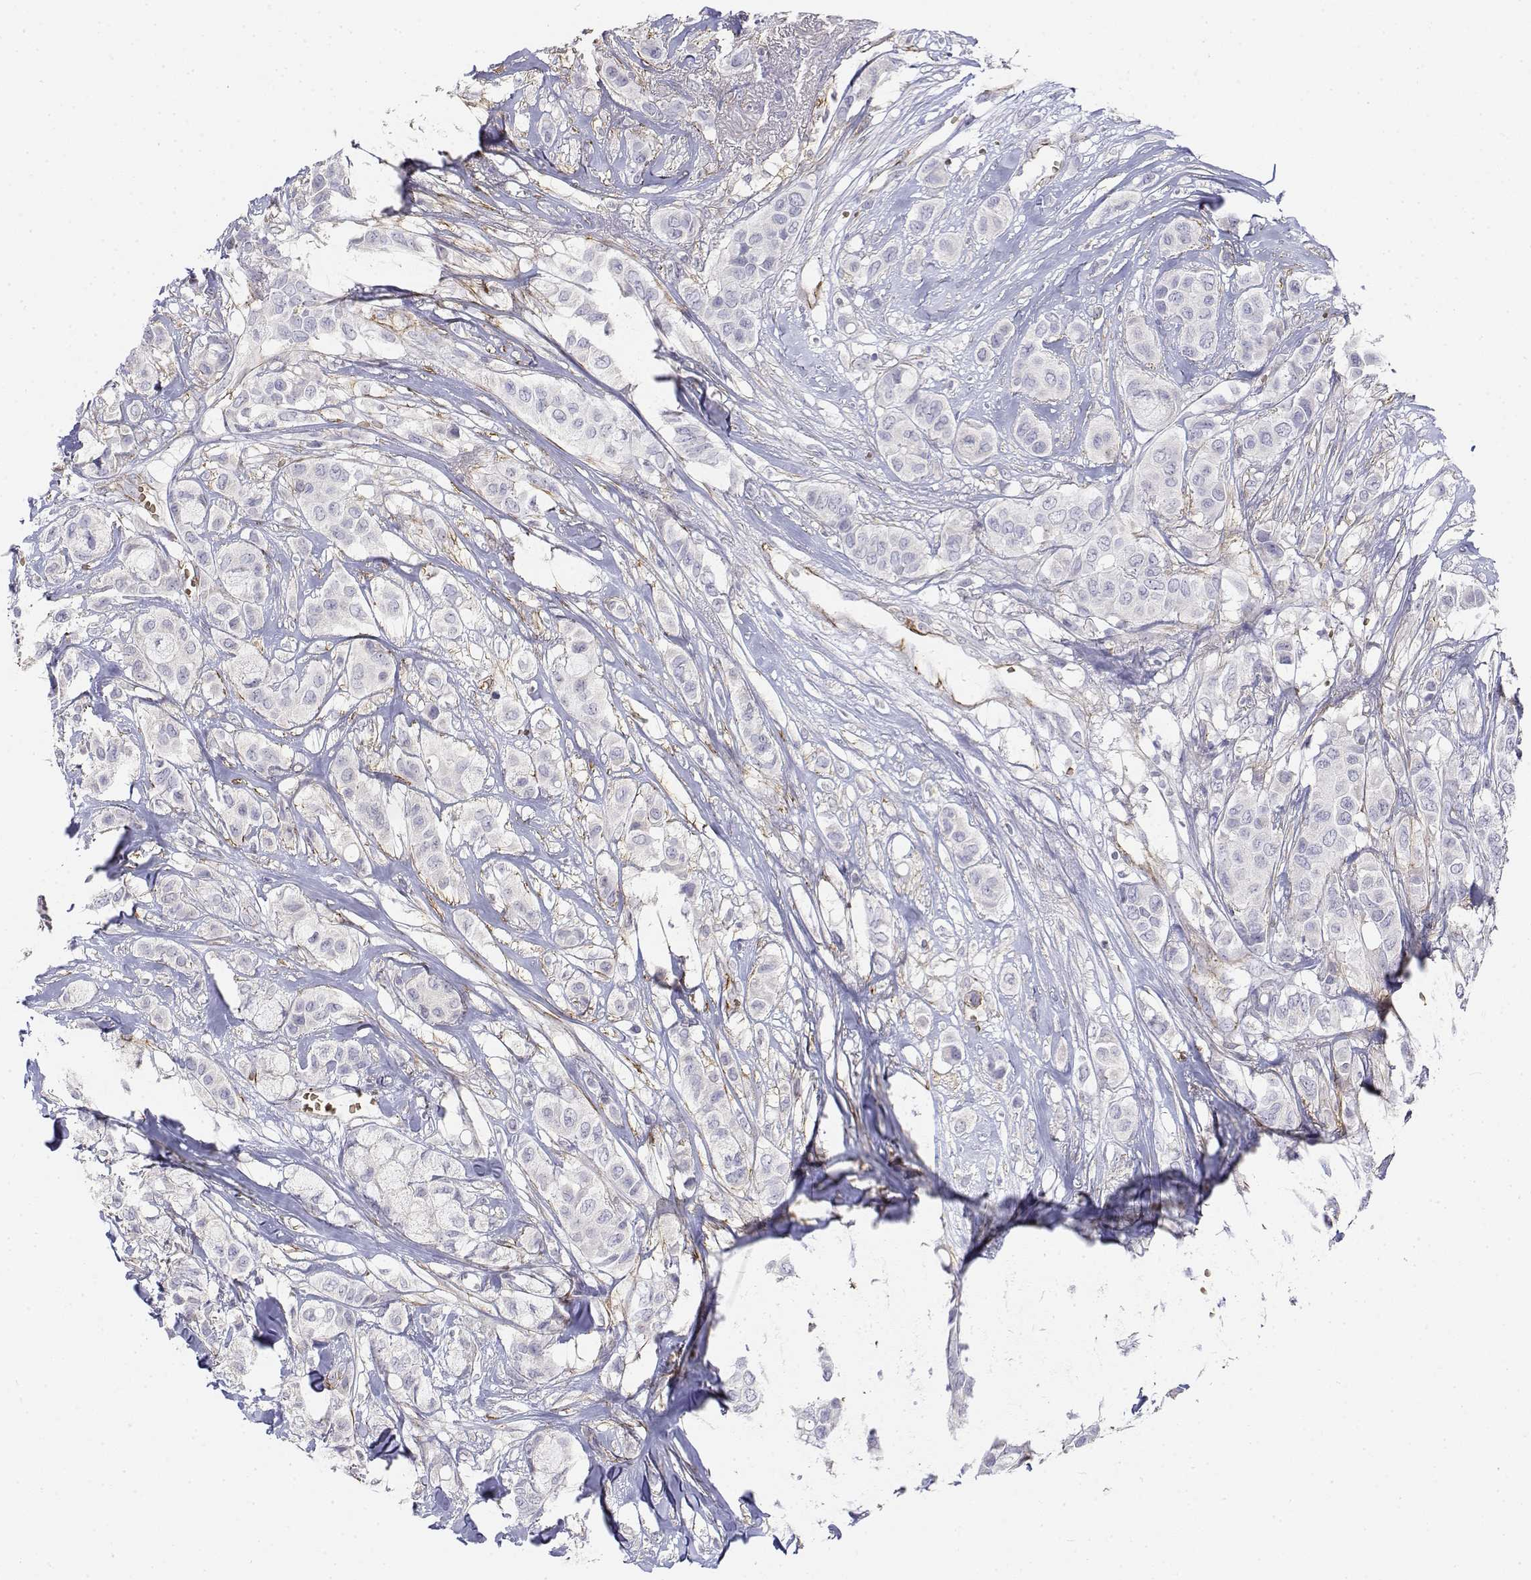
{"staining": {"intensity": "negative", "quantity": "none", "location": "none"}, "tissue": "breast cancer", "cell_type": "Tumor cells", "image_type": "cancer", "snomed": [{"axis": "morphology", "description": "Duct carcinoma"}, {"axis": "topography", "description": "Breast"}], "caption": "IHC histopathology image of neoplastic tissue: human breast cancer stained with DAB displays no significant protein staining in tumor cells.", "gene": "CADM1", "patient": {"sex": "female", "age": 85}}